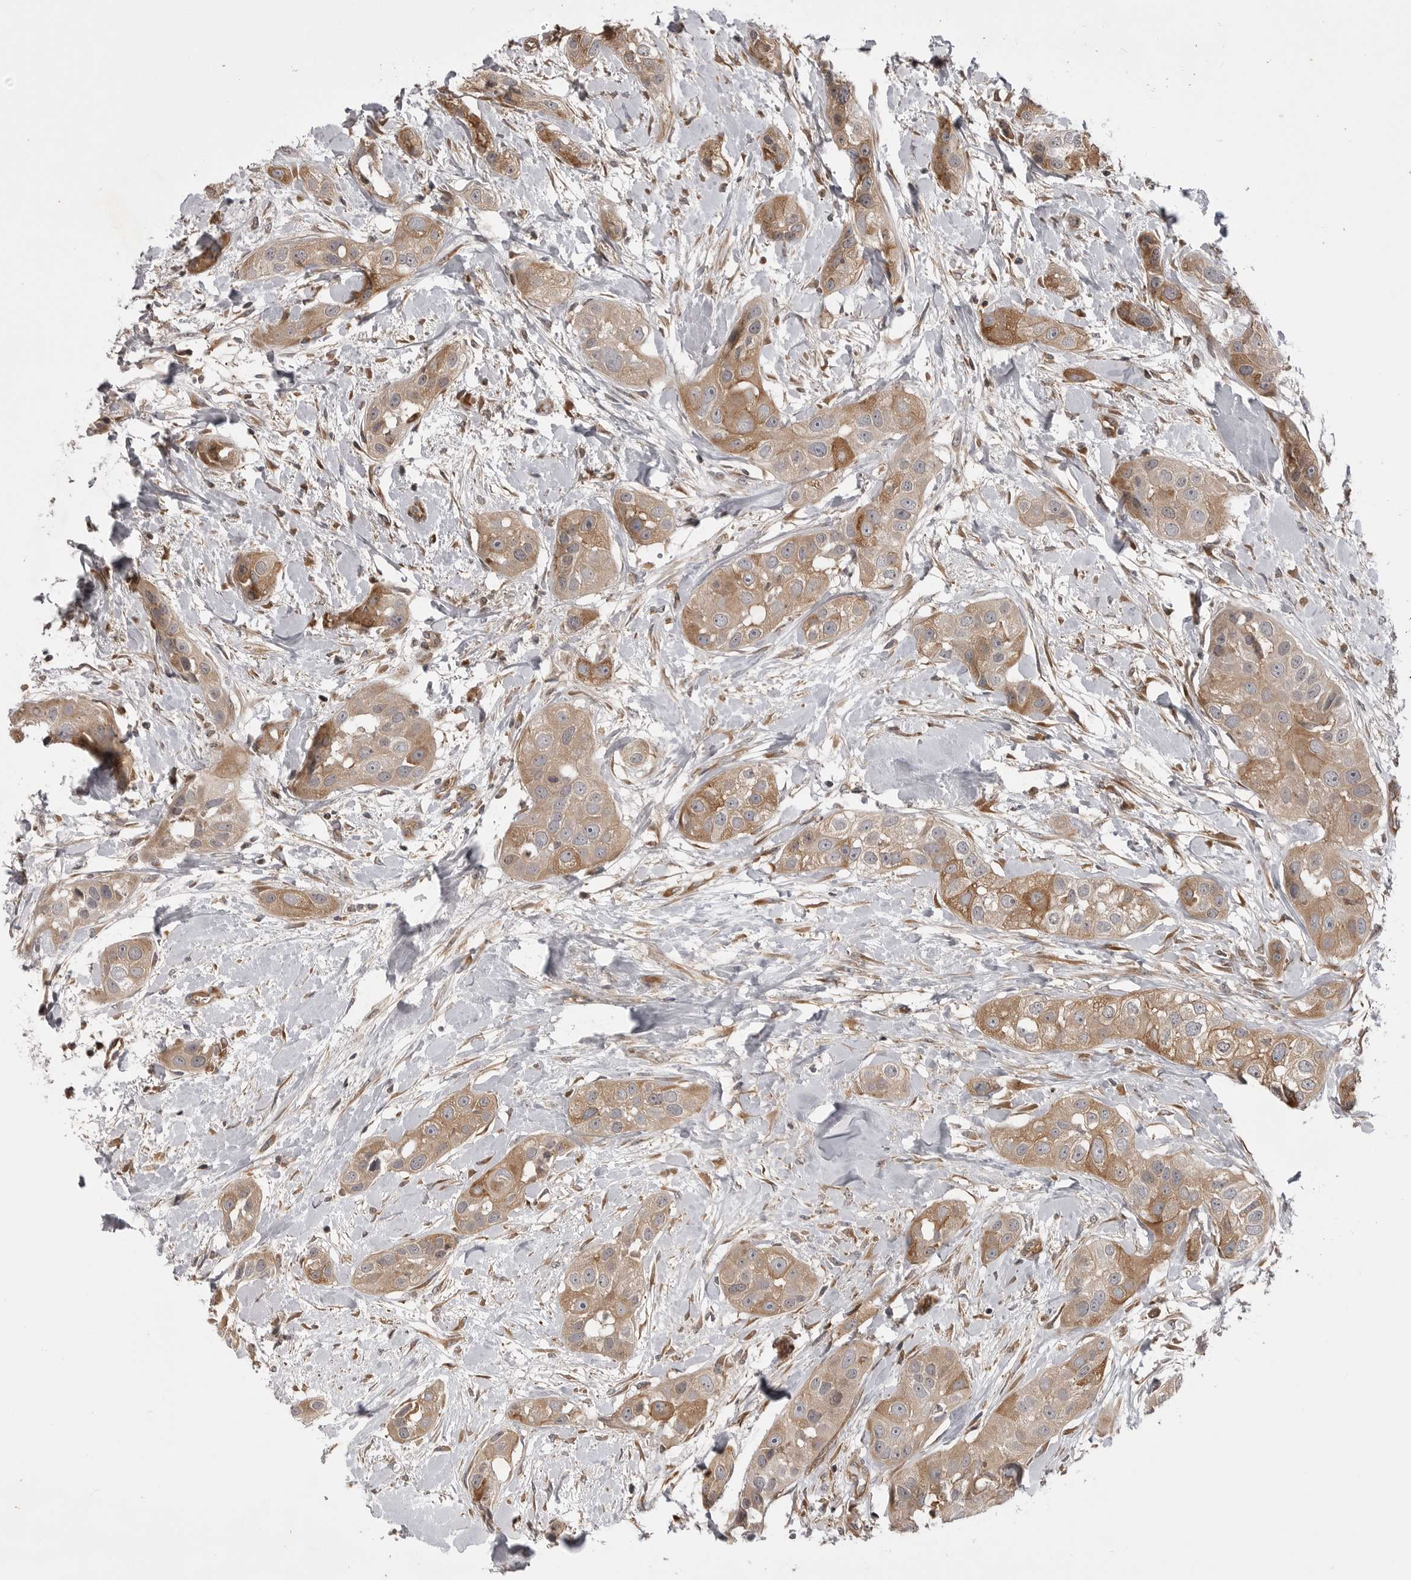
{"staining": {"intensity": "moderate", "quantity": ">75%", "location": "cytoplasmic/membranous"}, "tissue": "head and neck cancer", "cell_type": "Tumor cells", "image_type": "cancer", "snomed": [{"axis": "morphology", "description": "Normal tissue, NOS"}, {"axis": "morphology", "description": "Squamous cell carcinoma, NOS"}, {"axis": "topography", "description": "Skeletal muscle"}, {"axis": "topography", "description": "Head-Neck"}], "caption": "Head and neck squamous cell carcinoma stained with IHC shows moderate cytoplasmic/membranous positivity in about >75% of tumor cells. The staining is performed using DAB (3,3'-diaminobenzidine) brown chromogen to label protein expression. The nuclei are counter-stained blue using hematoxylin.", "gene": "LRRC45", "patient": {"sex": "male", "age": 51}}